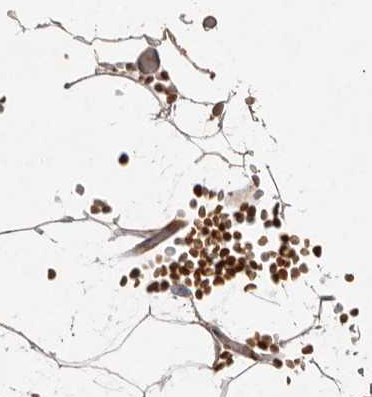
{"staining": {"intensity": "weak", "quantity": ">75%", "location": "cytoplasmic/membranous"}, "tissue": "adipose tissue", "cell_type": "Adipocytes", "image_type": "normal", "snomed": [{"axis": "morphology", "description": "Normal tissue, NOS"}, {"axis": "topography", "description": "Breast"}], "caption": "Immunohistochemical staining of benign human adipose tissue exhibits weak cytoplasmic/membranous protein positivity in about >75% of adipocytes.", "gene": "SLC25A20", "patient": {"sex": "female", "age": 23}}